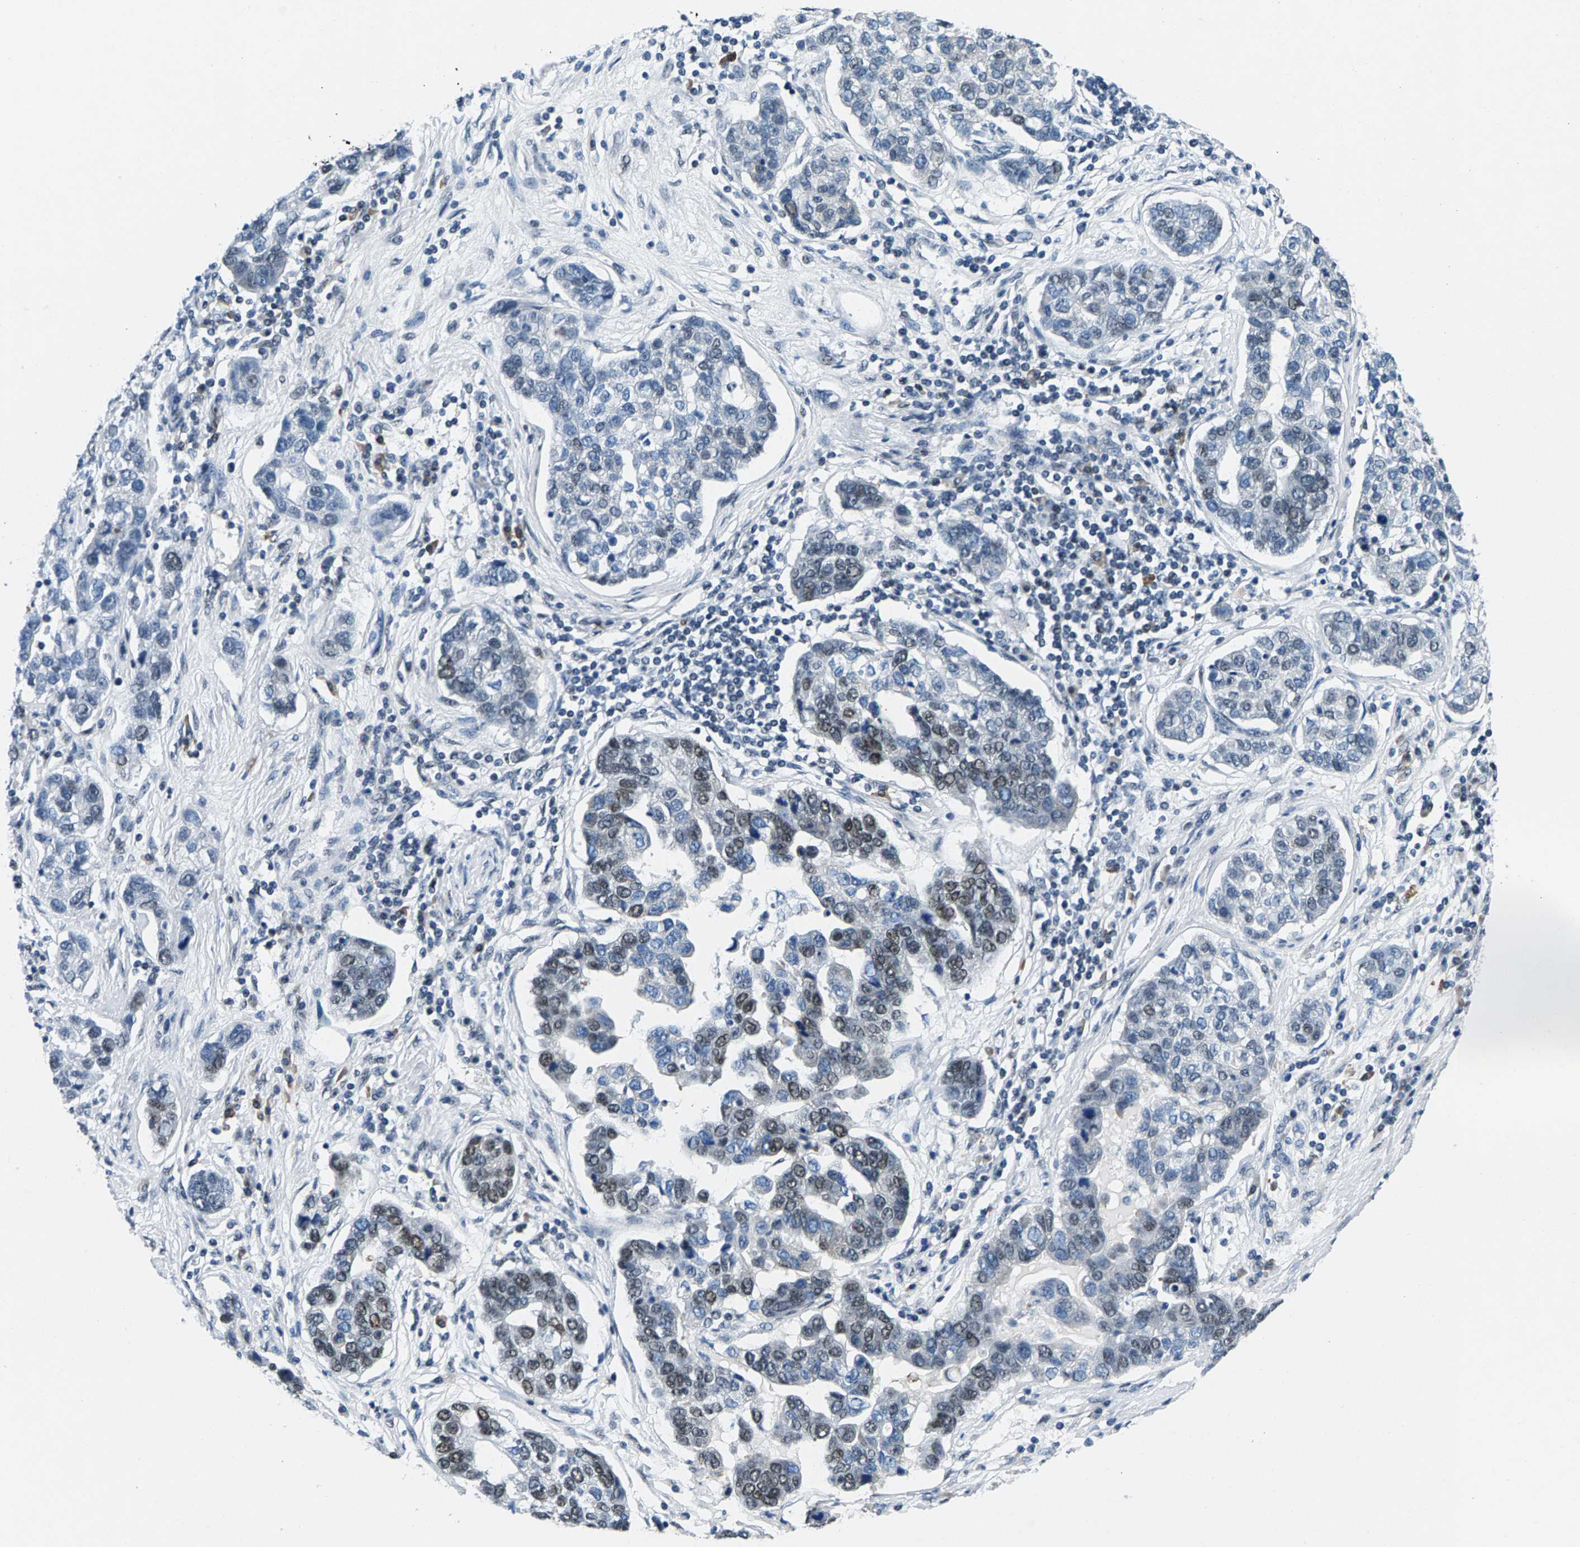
{"staining": {"intensity": "moderate", "quantity": "<25%", "location": "nuclear"}, "tissue": "pancreatic cancer", "cell_type": "Tumor cells", "image_type": "cancer", "snomed": [{"axis": "morphology", "description": "Adenocarcinoma, NOS"}, {"axis": "topography", "description": "Pancreas"}], "caption": "Immunohistochemistry micrograph of neoplastic tissue: pancreatic cancer (adenocarcinoma) stained using IHC displays low levels of moderate protein expression localized specifically in the nuclear of tumor cells, appearing as a nuclear brown color.", "gene": "ATF2", "patient": {"sex": "female", "age": 61}}